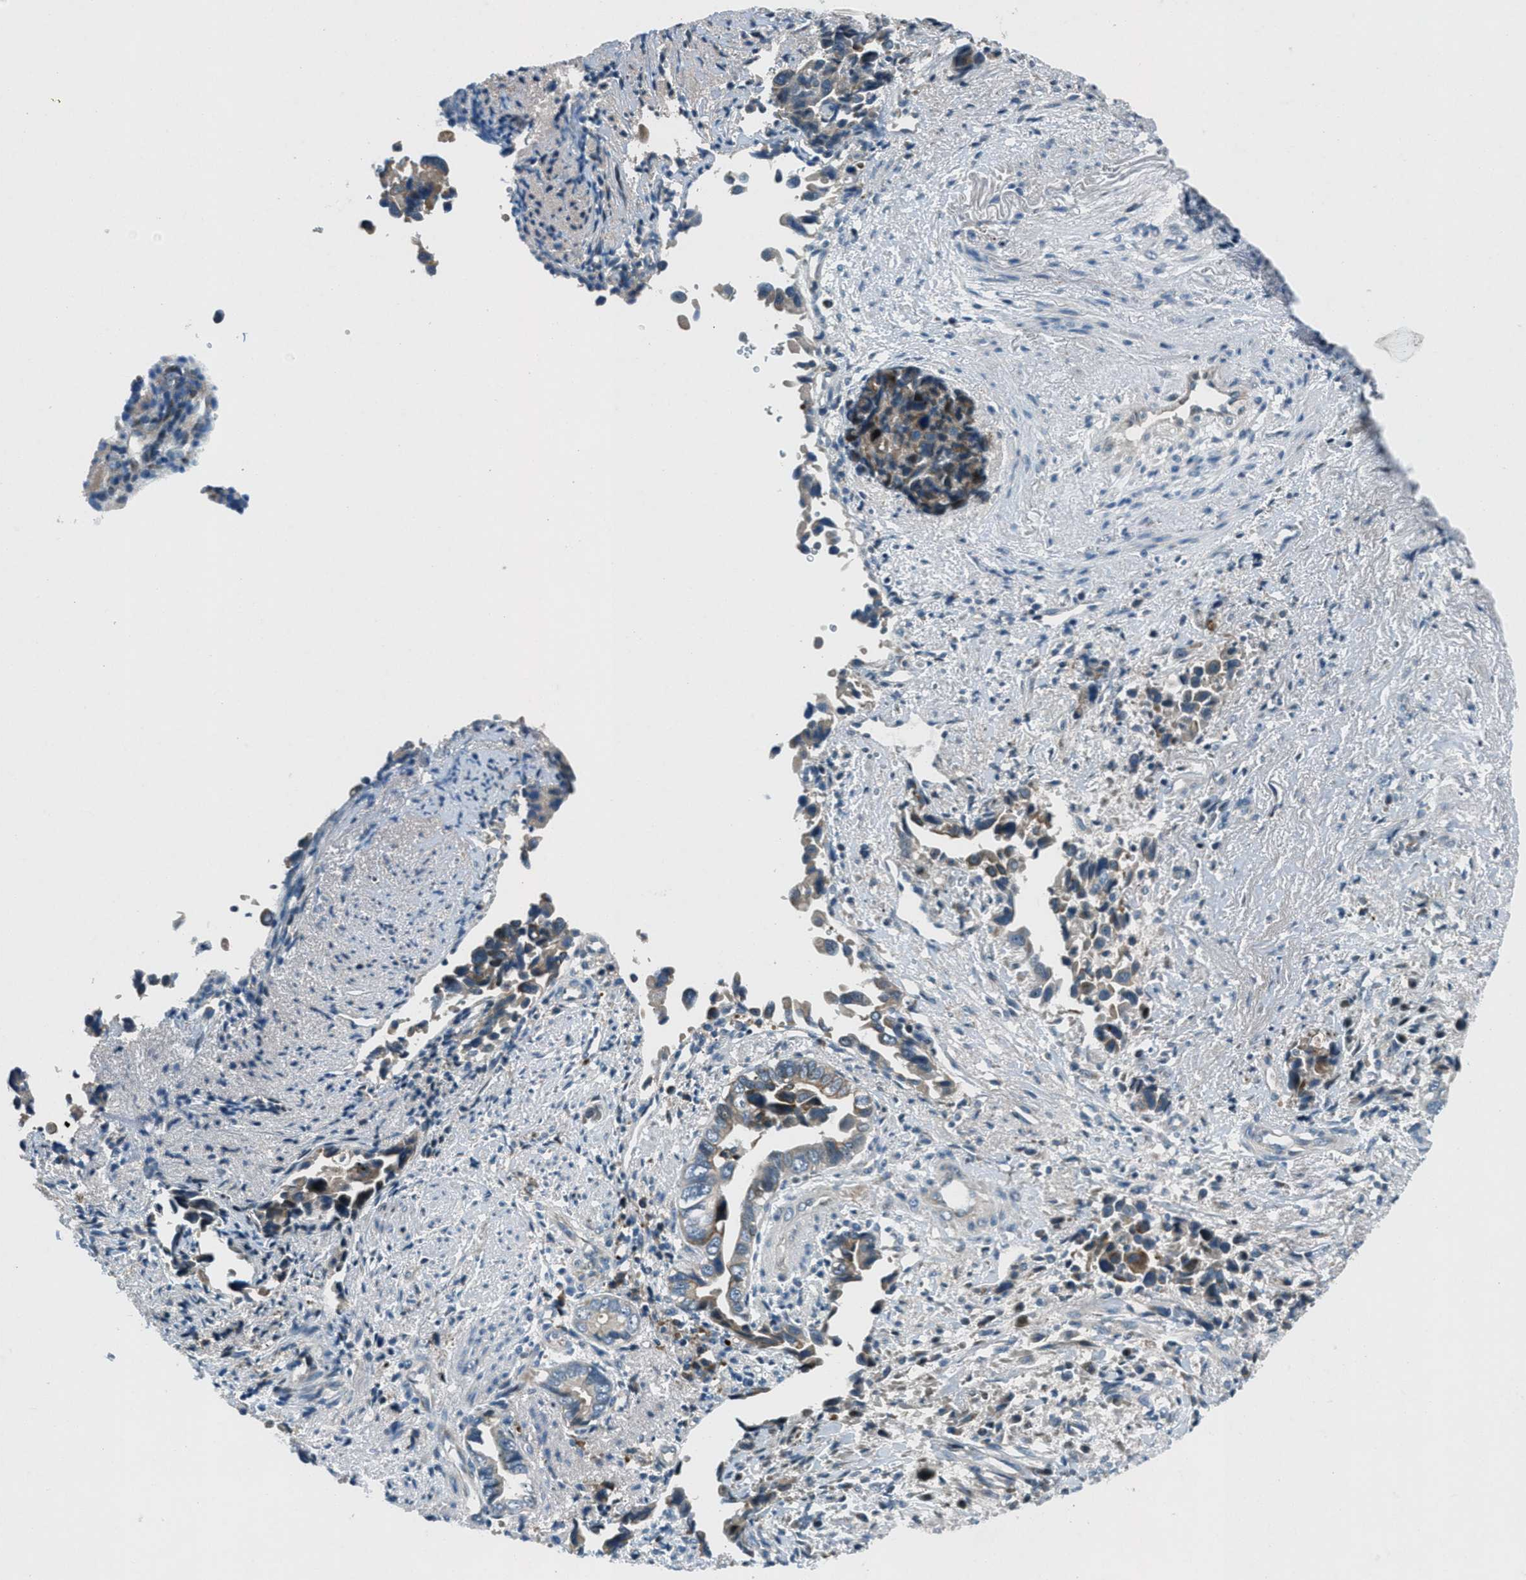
{"staining": {"intensity": "moderate", "quantity": "25%-75%", "location": "cytoplasmic/membranous"}, "tissue": "liver cancer", "cell_type": "Tumor cells", "image_type": "cancer", "snomed": [{"axis": "morphology", "description": "Cholangiocarcinoma"}, {"axis": "topography", "description": "Liver"}], "caption": "A micrograph of liver cholangiocarcinoma stained for a protein displays moderate cytoplasmic/membranous brown staining in tumor cells. (brown staining indicates protein expression, while blue staining denotes nuclei).", "gene": "CLEC2D", "patient": {"sex": "female", "age": 79}}